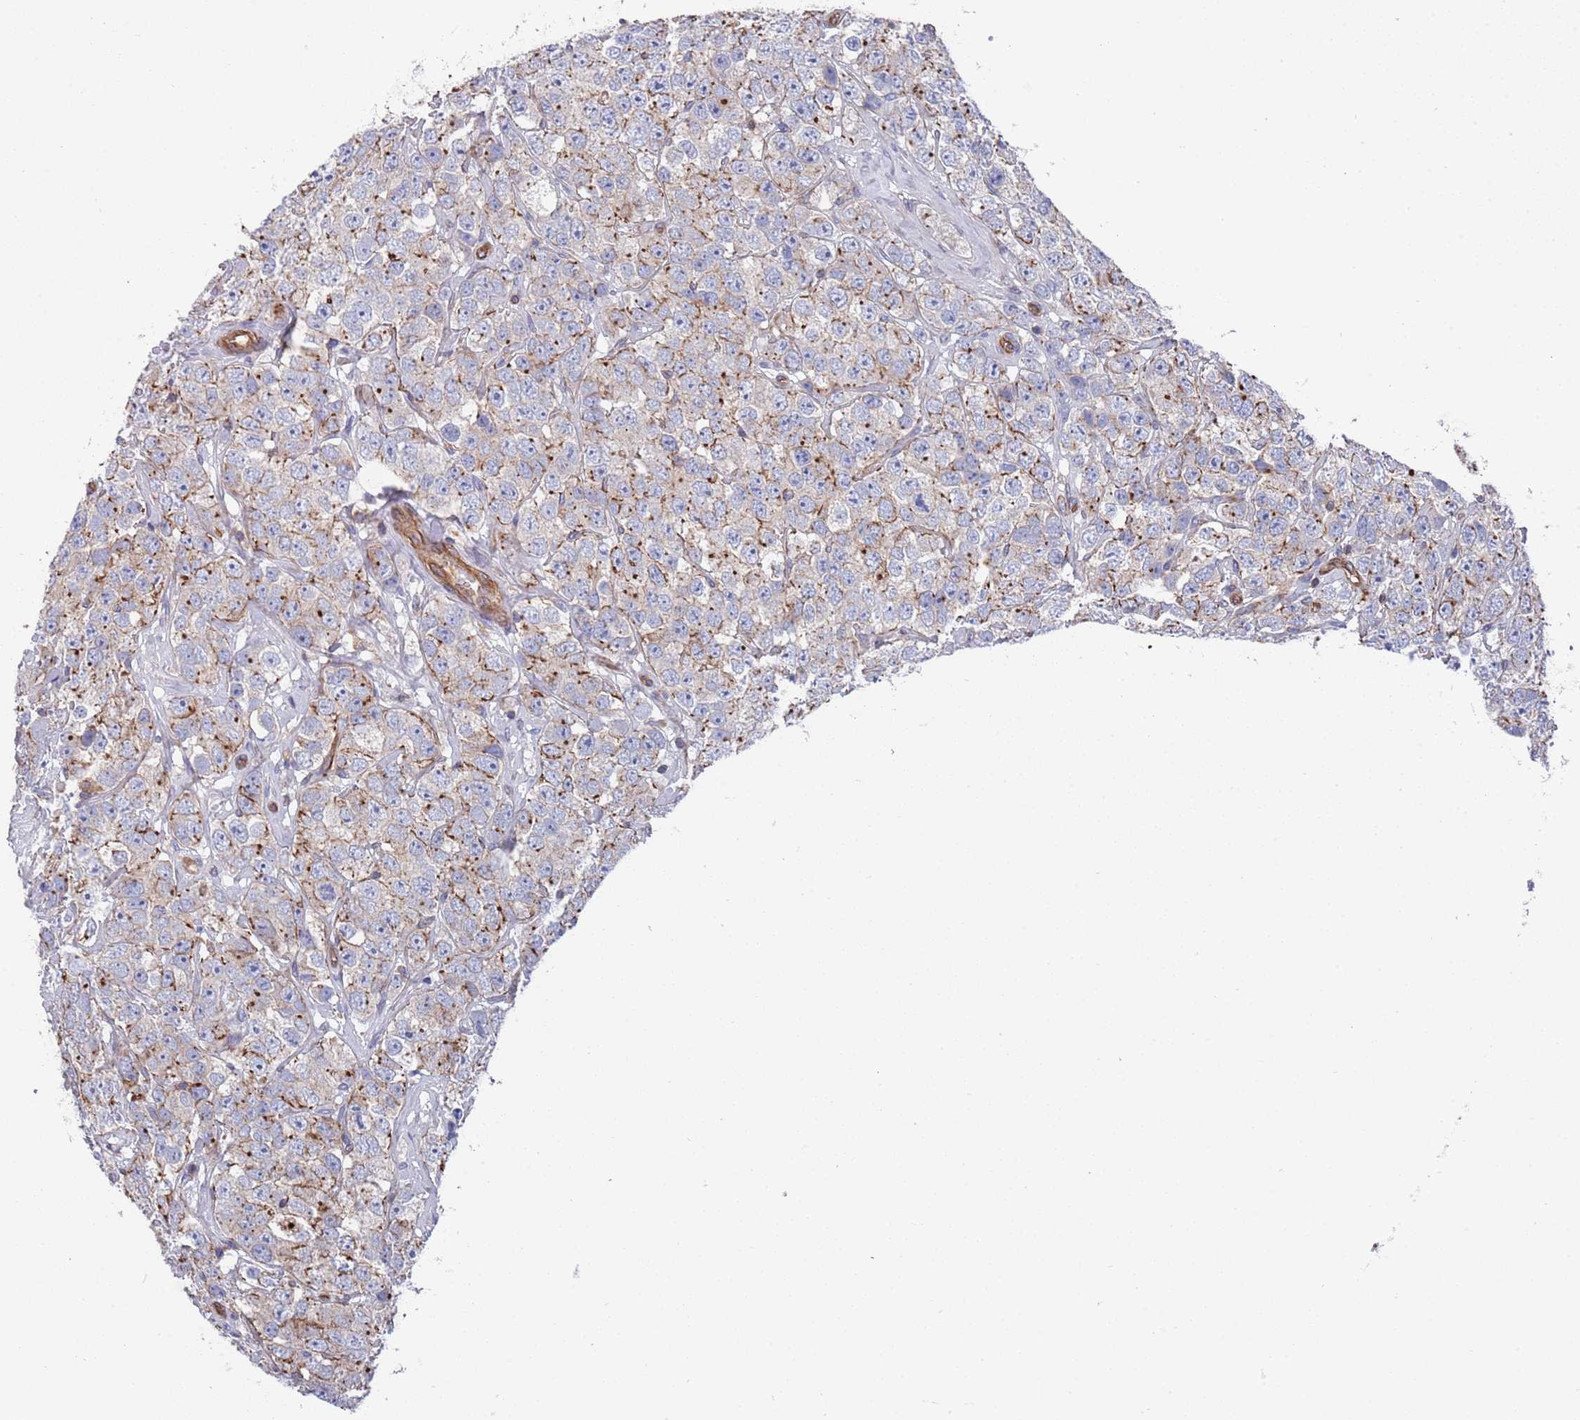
{"staining": {"intensity": "moderate", "quantity": "<25%", "location": "cytoplasmic/membranous"}, "tissue": "testis cancer", "cell_type": "Tumor cells", "image_type": "cancer", "snomed": [{"axis": "morphology", "description": "Seminoma, NOS"}, {"axis": "topography", "description": "Testis"}], "caption": "Immunohistochemical staining of testis cancer (seminoma) exhibits moderate cytoplasmic/membranous protein expression in about <25% of tumor cells.", "gene": "JAKMIP2", "patient": {"sex": "male", "age": 28}}